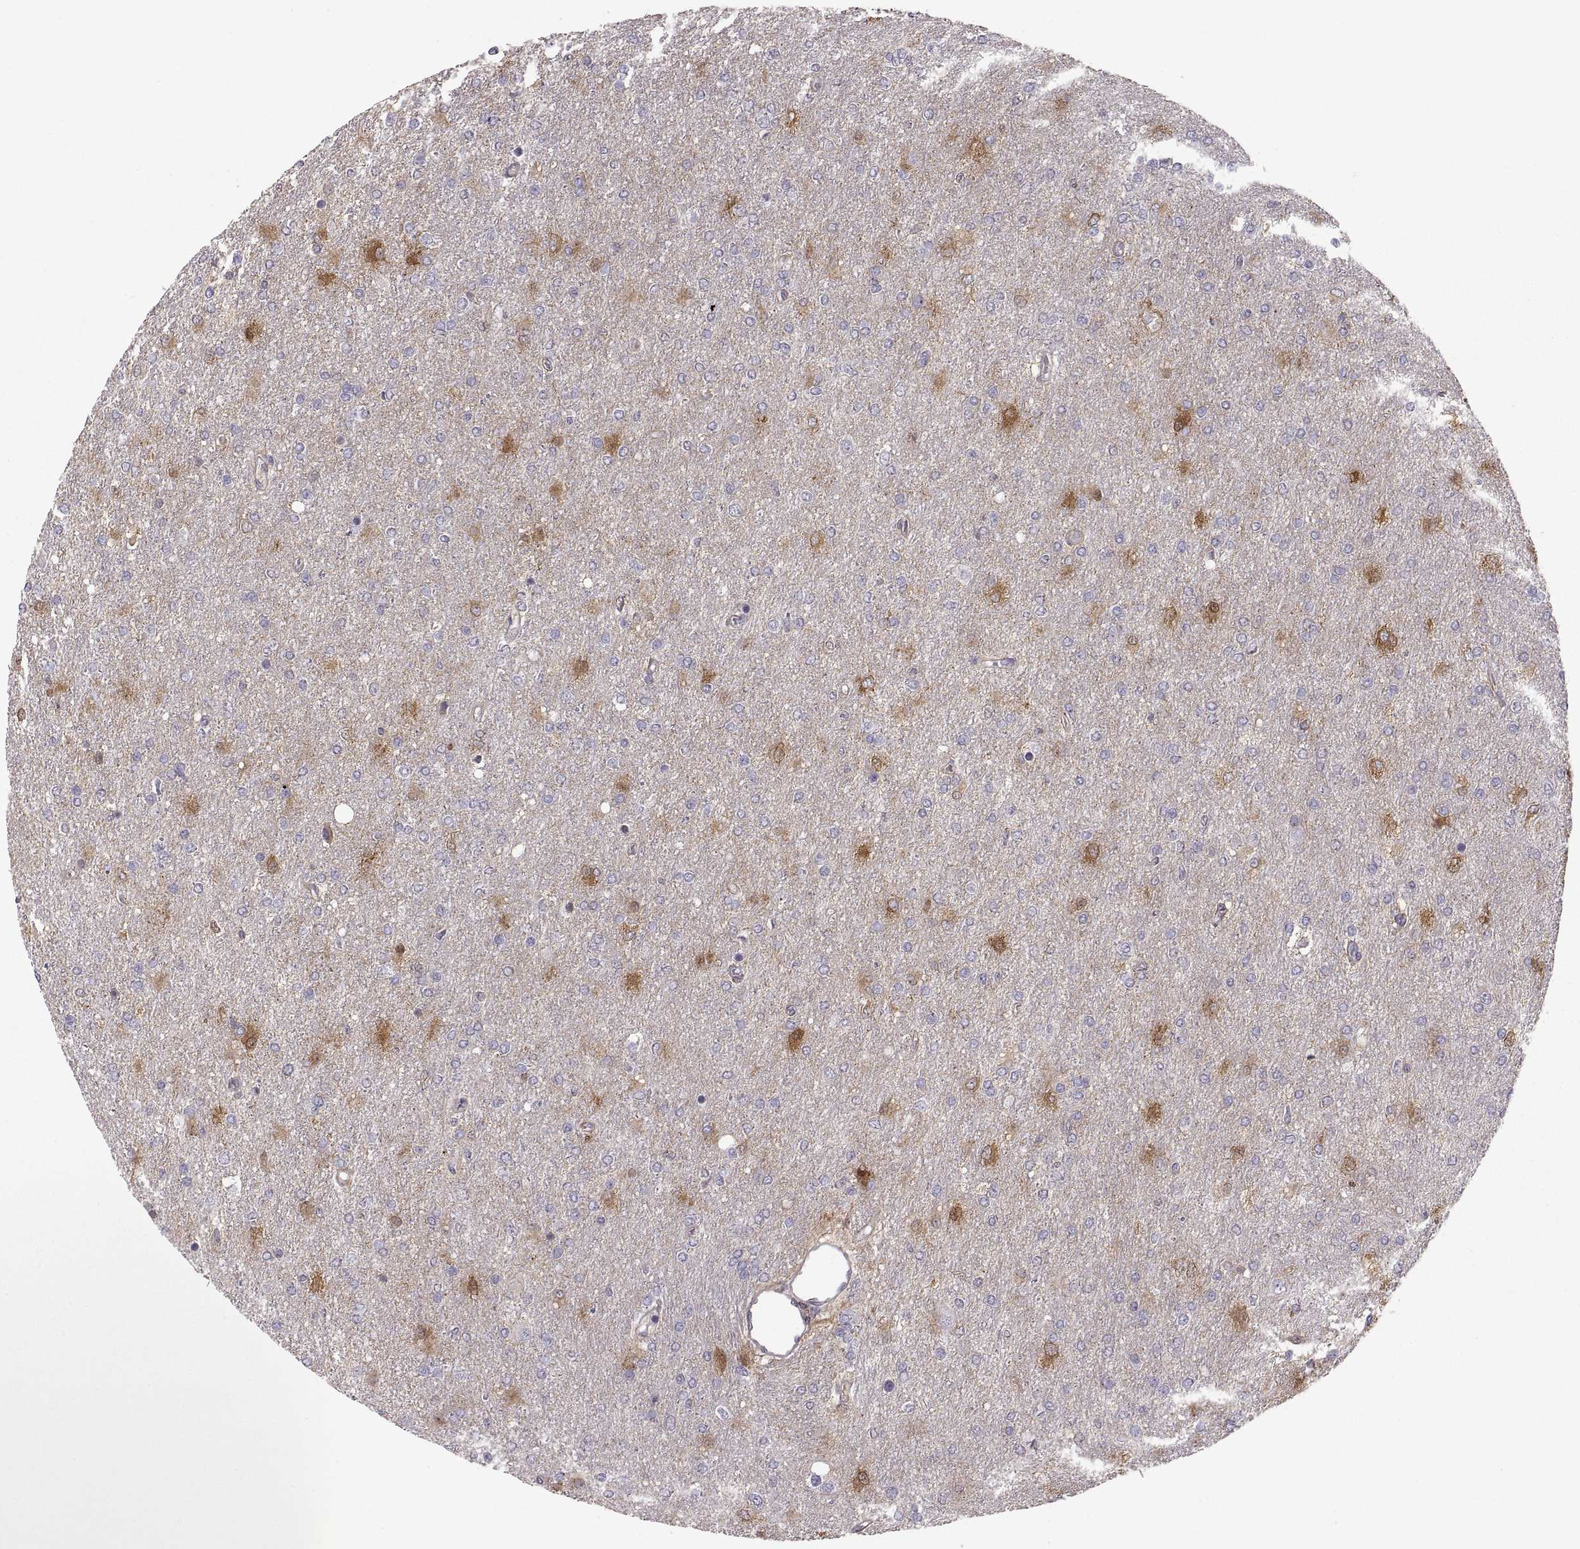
{"staining": {"intensity": "negative", "quantity": "none", "location": "none"}, "tissue": "glioma", "cell_type": "Tumor cells", "image_type": "cancer", "snomed": [{"axis": "morphology", "description": "Glioma, malignant, High grade"}, {"axis": "topography", "description": "Cerebral cortex"}], "caption": "Tumor cells show no significant positivity in malignant glioma (high-grade).", "gene": "EZR", "patient": {"sex": "male", "age": 70}}